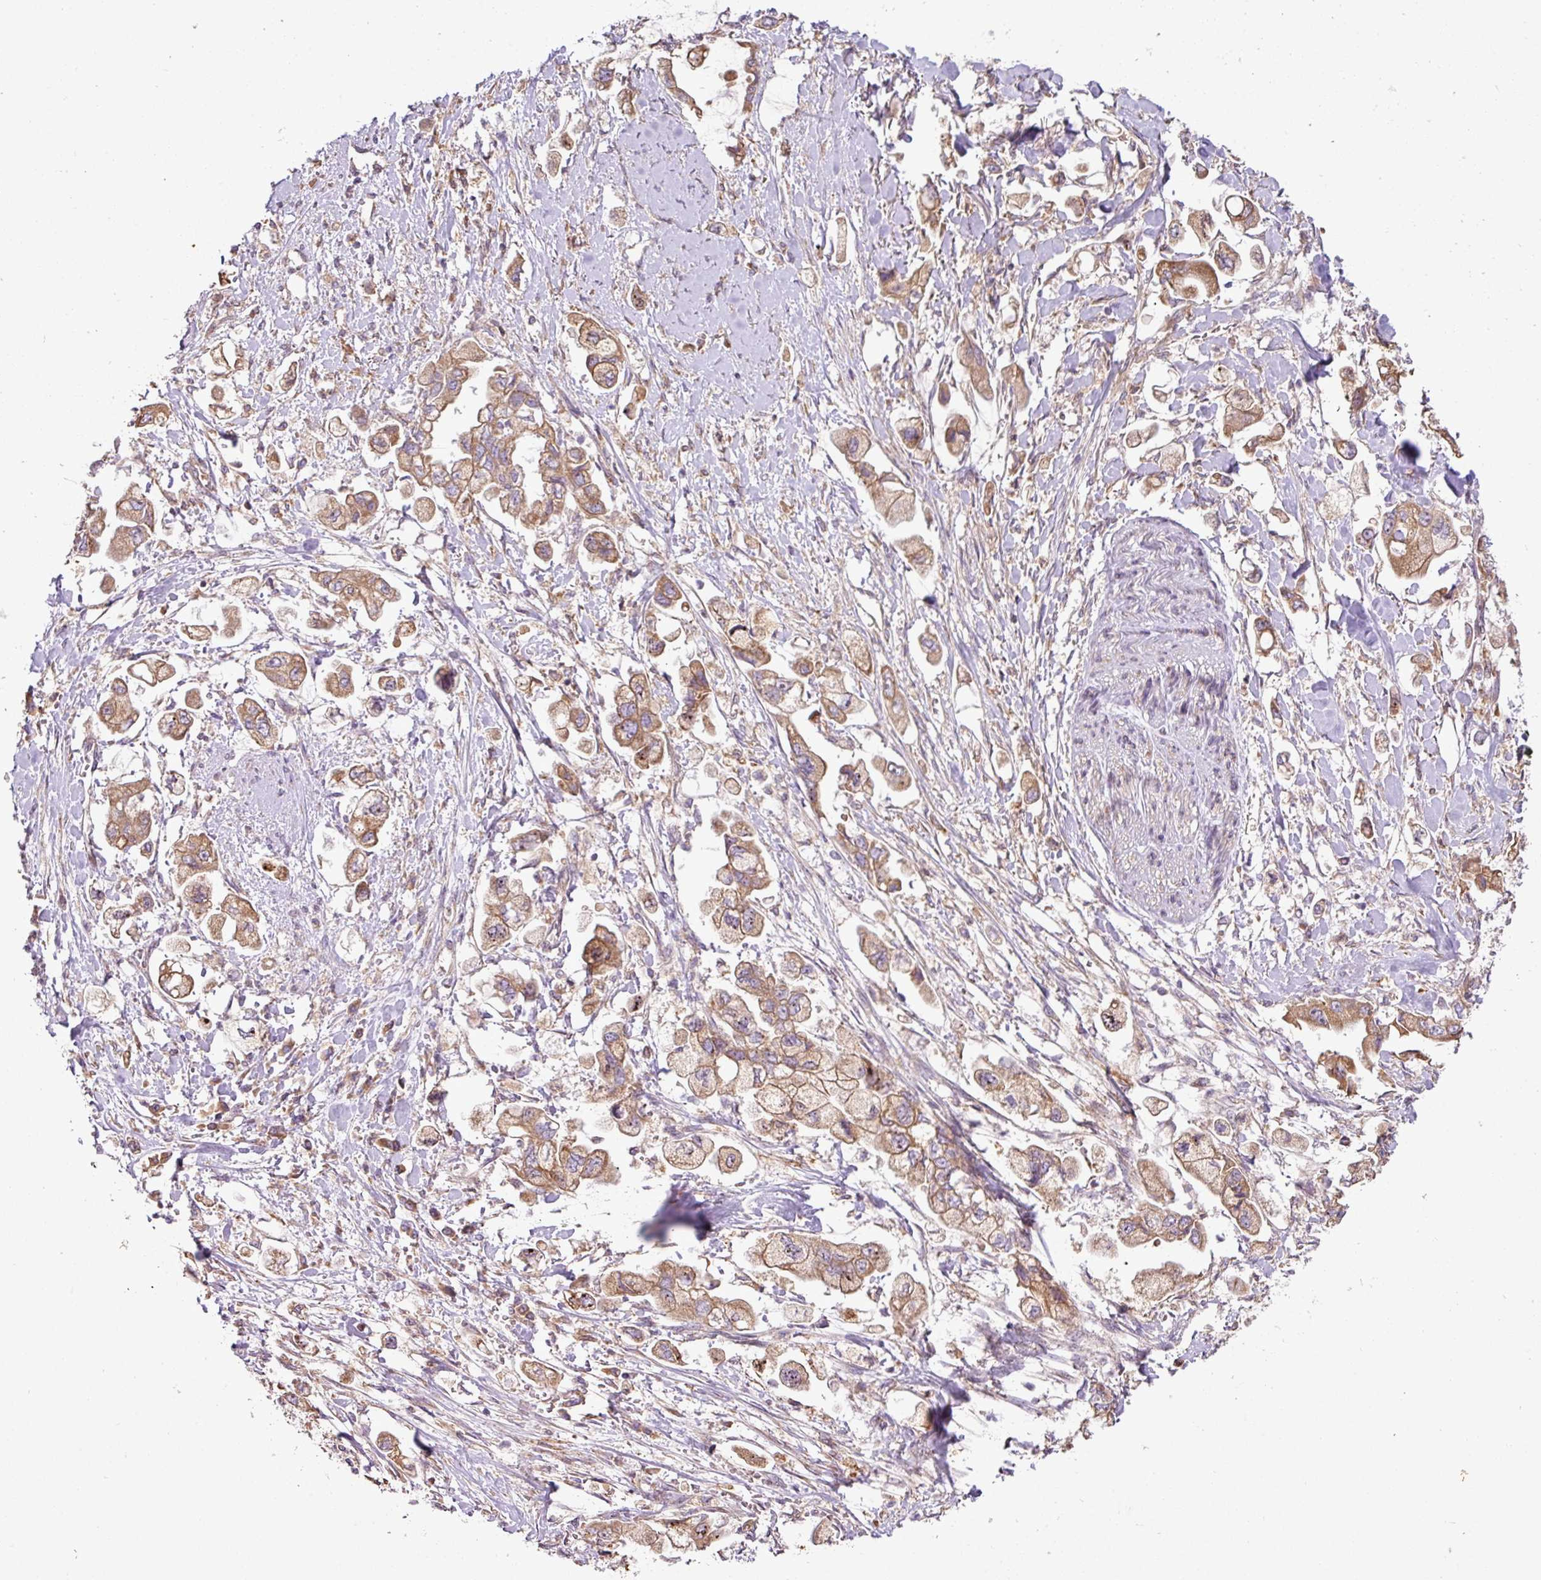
{"staining": {"intensity": "moderate", "quantity": ">75%", "location": "cytoplasmic/membranous"}, "tissue": "stomach cancer", "cell_type": "Tumor cells", "image_type": "cancer", "snomed": [{"axis": "morphology", "description": "Adenocarcinoma, NOS"}, {"axis": "topography", "description": "Stomach"}], "caption": "DAB (3,3'-diaminobenzidine) immunohistochemical staining of stomach adenocarcinoma shows moderate cytoplasmic/membranous protein staining in about >75% of tumor cells.", "gene": "COX18", "patient": {"sex": "male", "age": 62}}